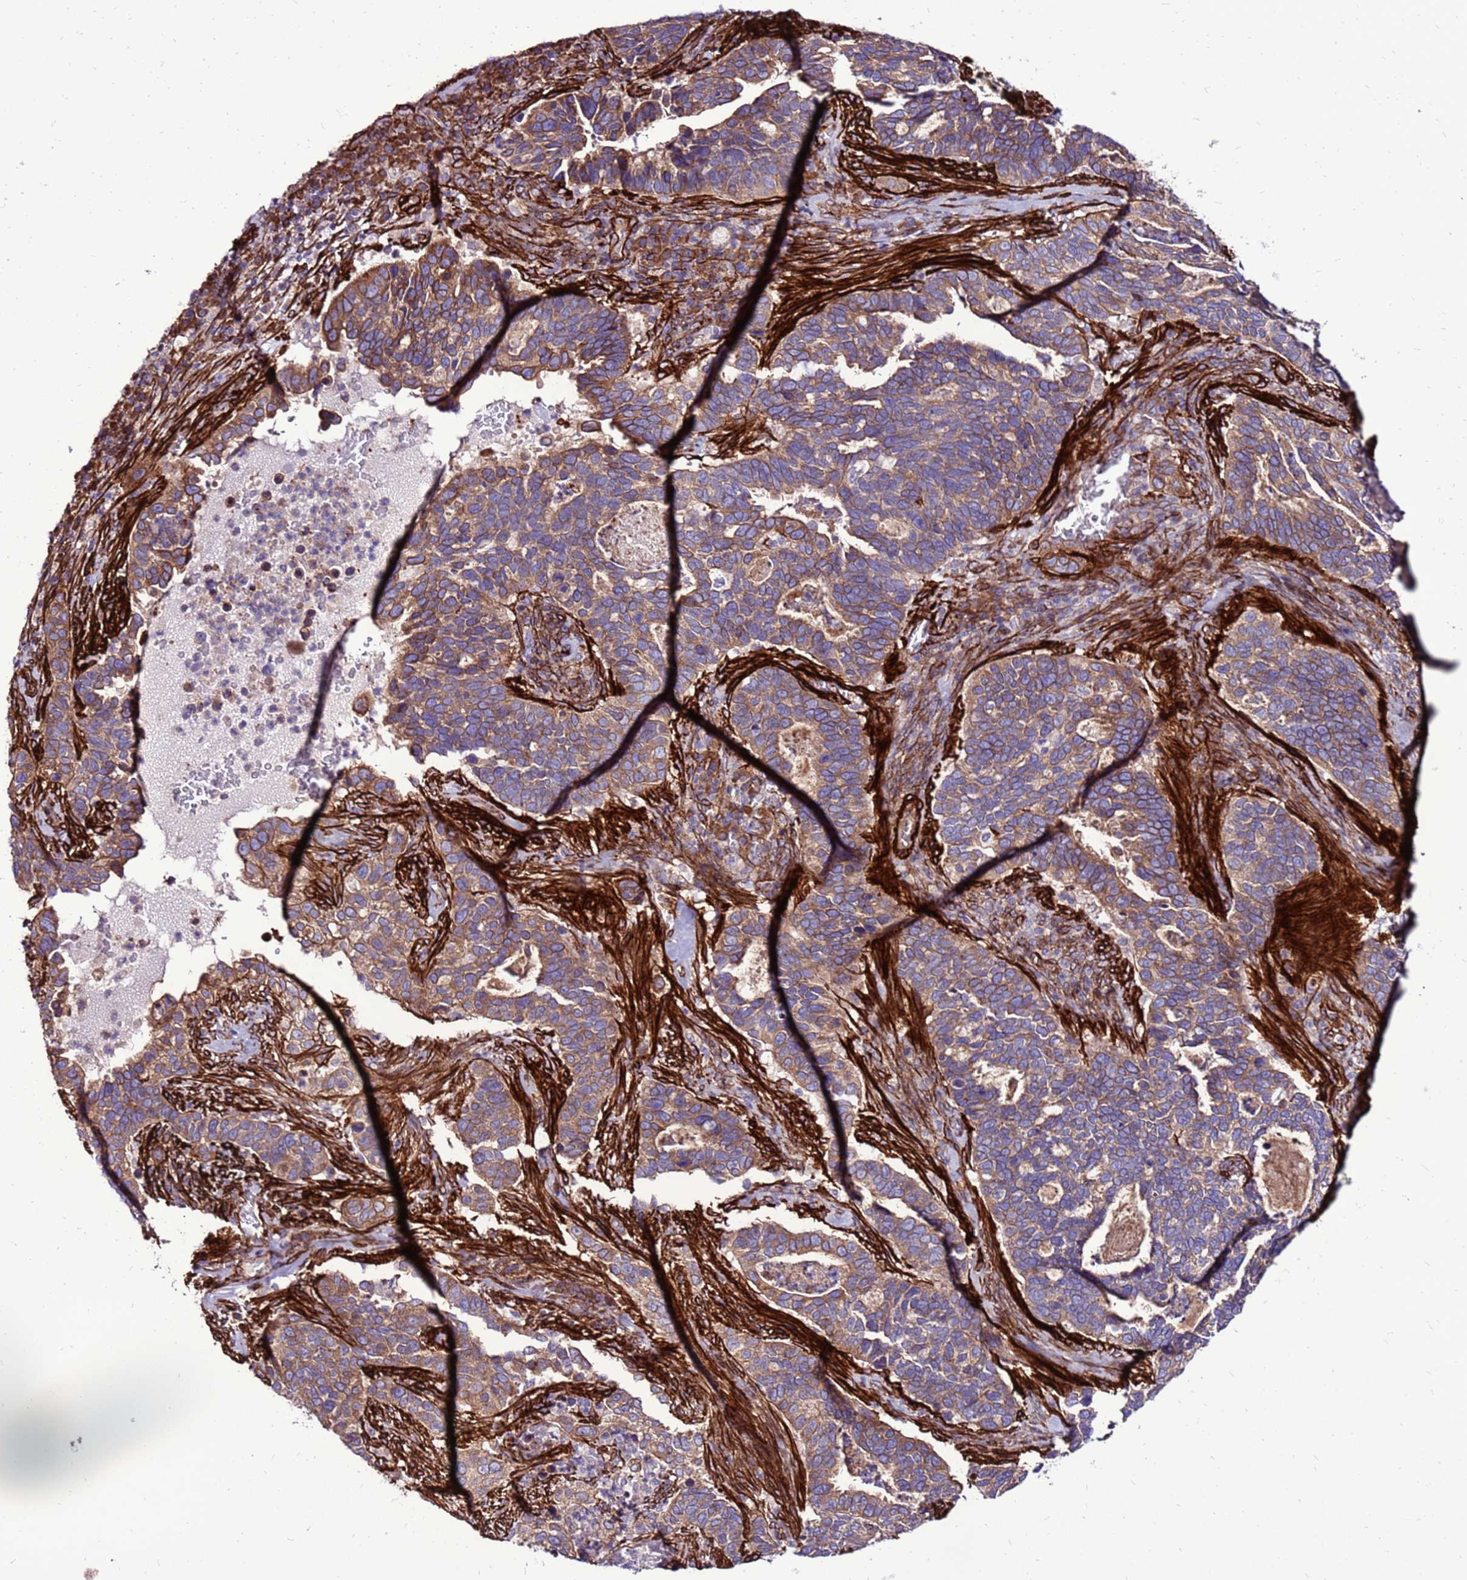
{"staining": {"intensity": "moderate", "quantity": ">75%", "location": "cytoplasmic/membranous"}, "tissue": "cervical cancer", "cell_type": "Tumor cells", "image_type": "cancer", "snomed": [{"axis": "morphology", "description": "Squamous cell carcinoma, NOS"}, {"axis": "topography", "description": "Cervix"}], "caption": "Immunohistochemical staining of cervical squamous cell carcinoma reveals medium levels of moderate cytoplasmic/membranous expression in approximately >75% of tumor cells.", "gene": "EI24", "patient": {"sex": "female", "age": 38}}